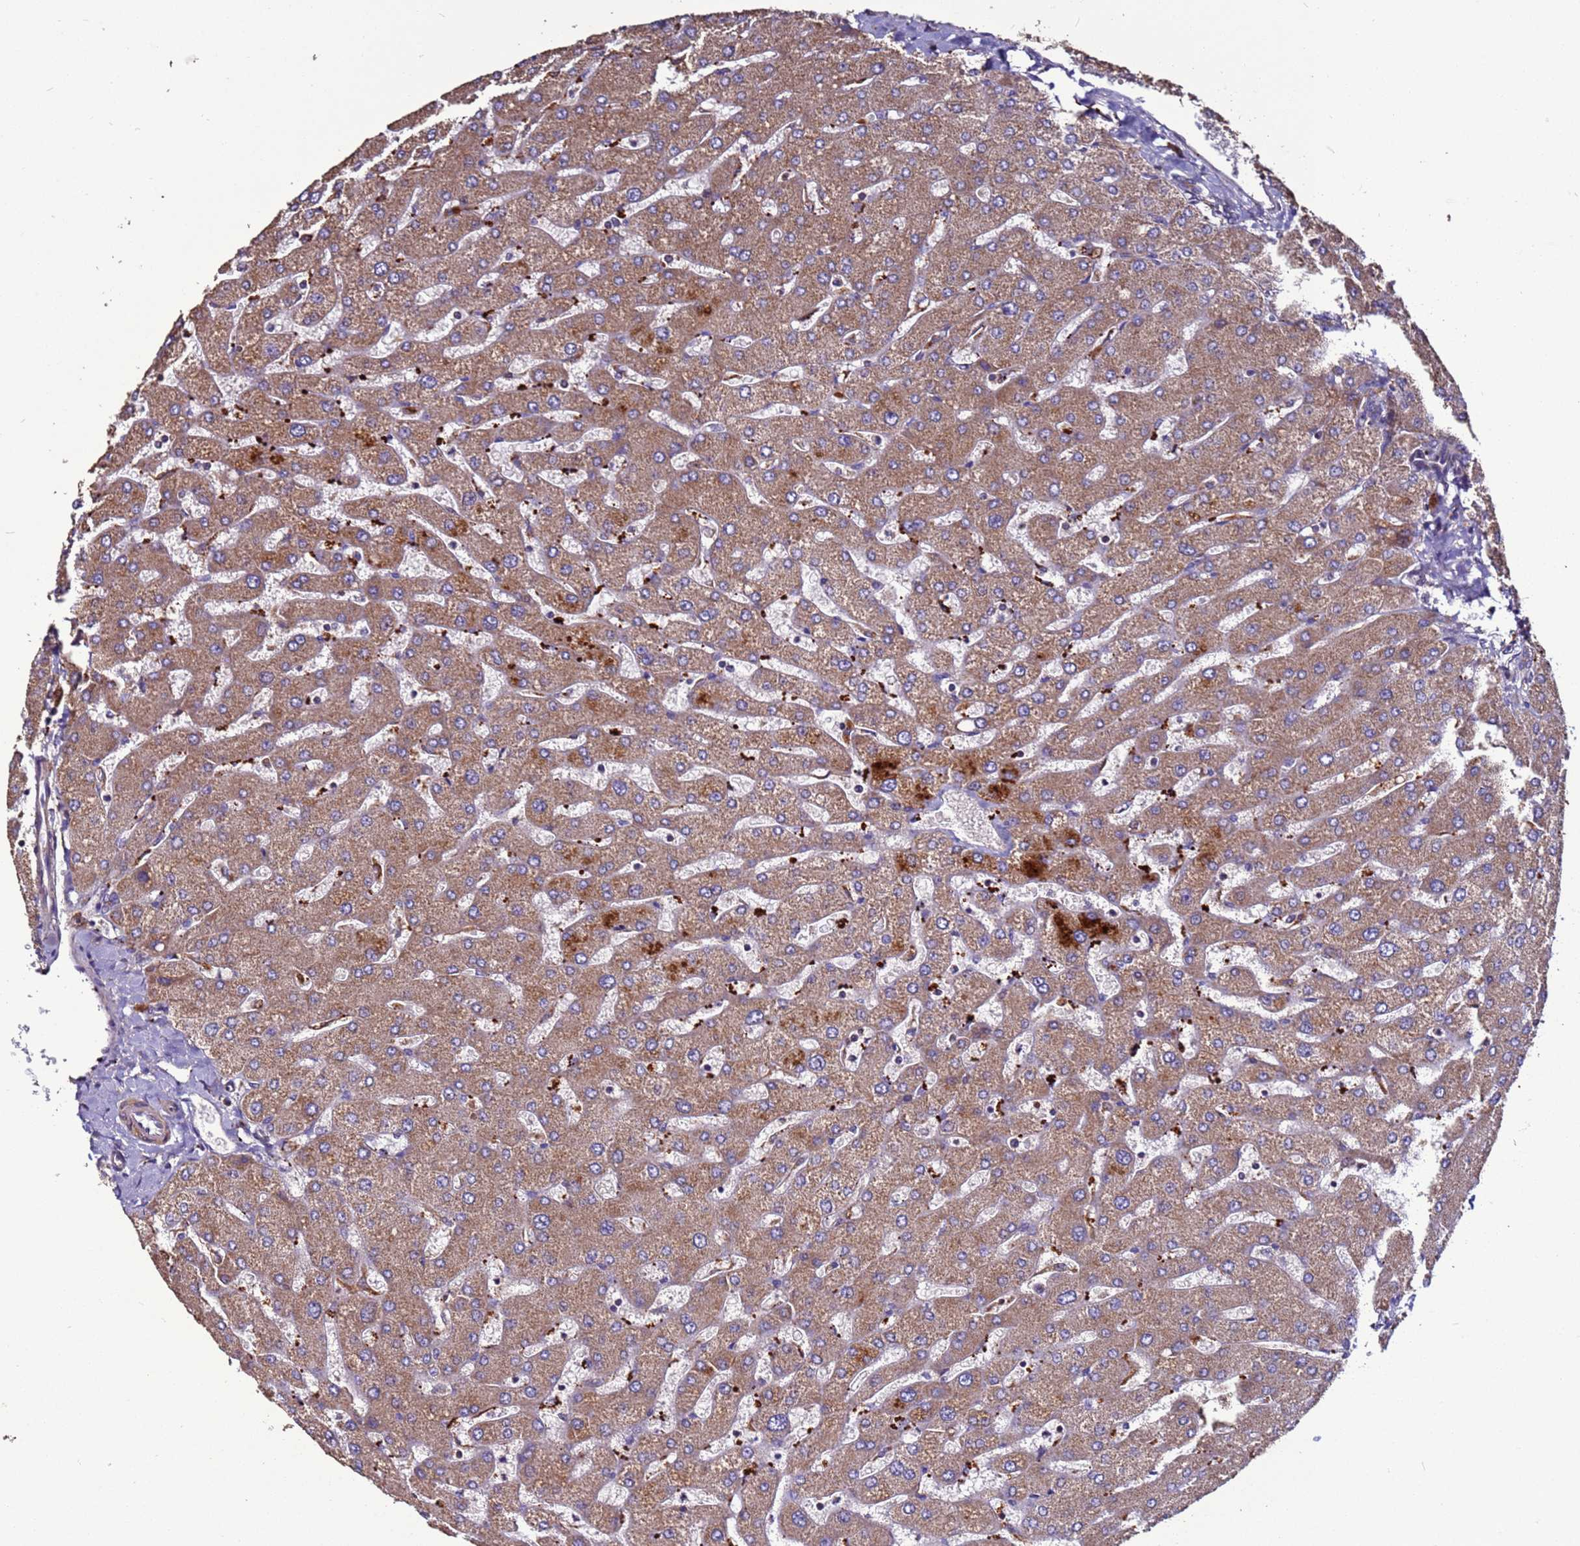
{"staining": {"intensity": "weak", "quantity": ">75%", "location": "cytoplasmic/membranous"}, "tissue": "liver", "cell_type": "Cholangiocytes", "image_type": "normal", "snomed": [{"axis": "morphology", "description": "Normal tissue, NOS"}, {"axis": "topography", "description": "Liver"}], "caption": "A photomicrograph of liver stained for a protein shows weak cytoplasmic/membranous brown staining in cholangiocytes.", "gene": "CEP55", "patient": {"sex": "male", "age": 55}}